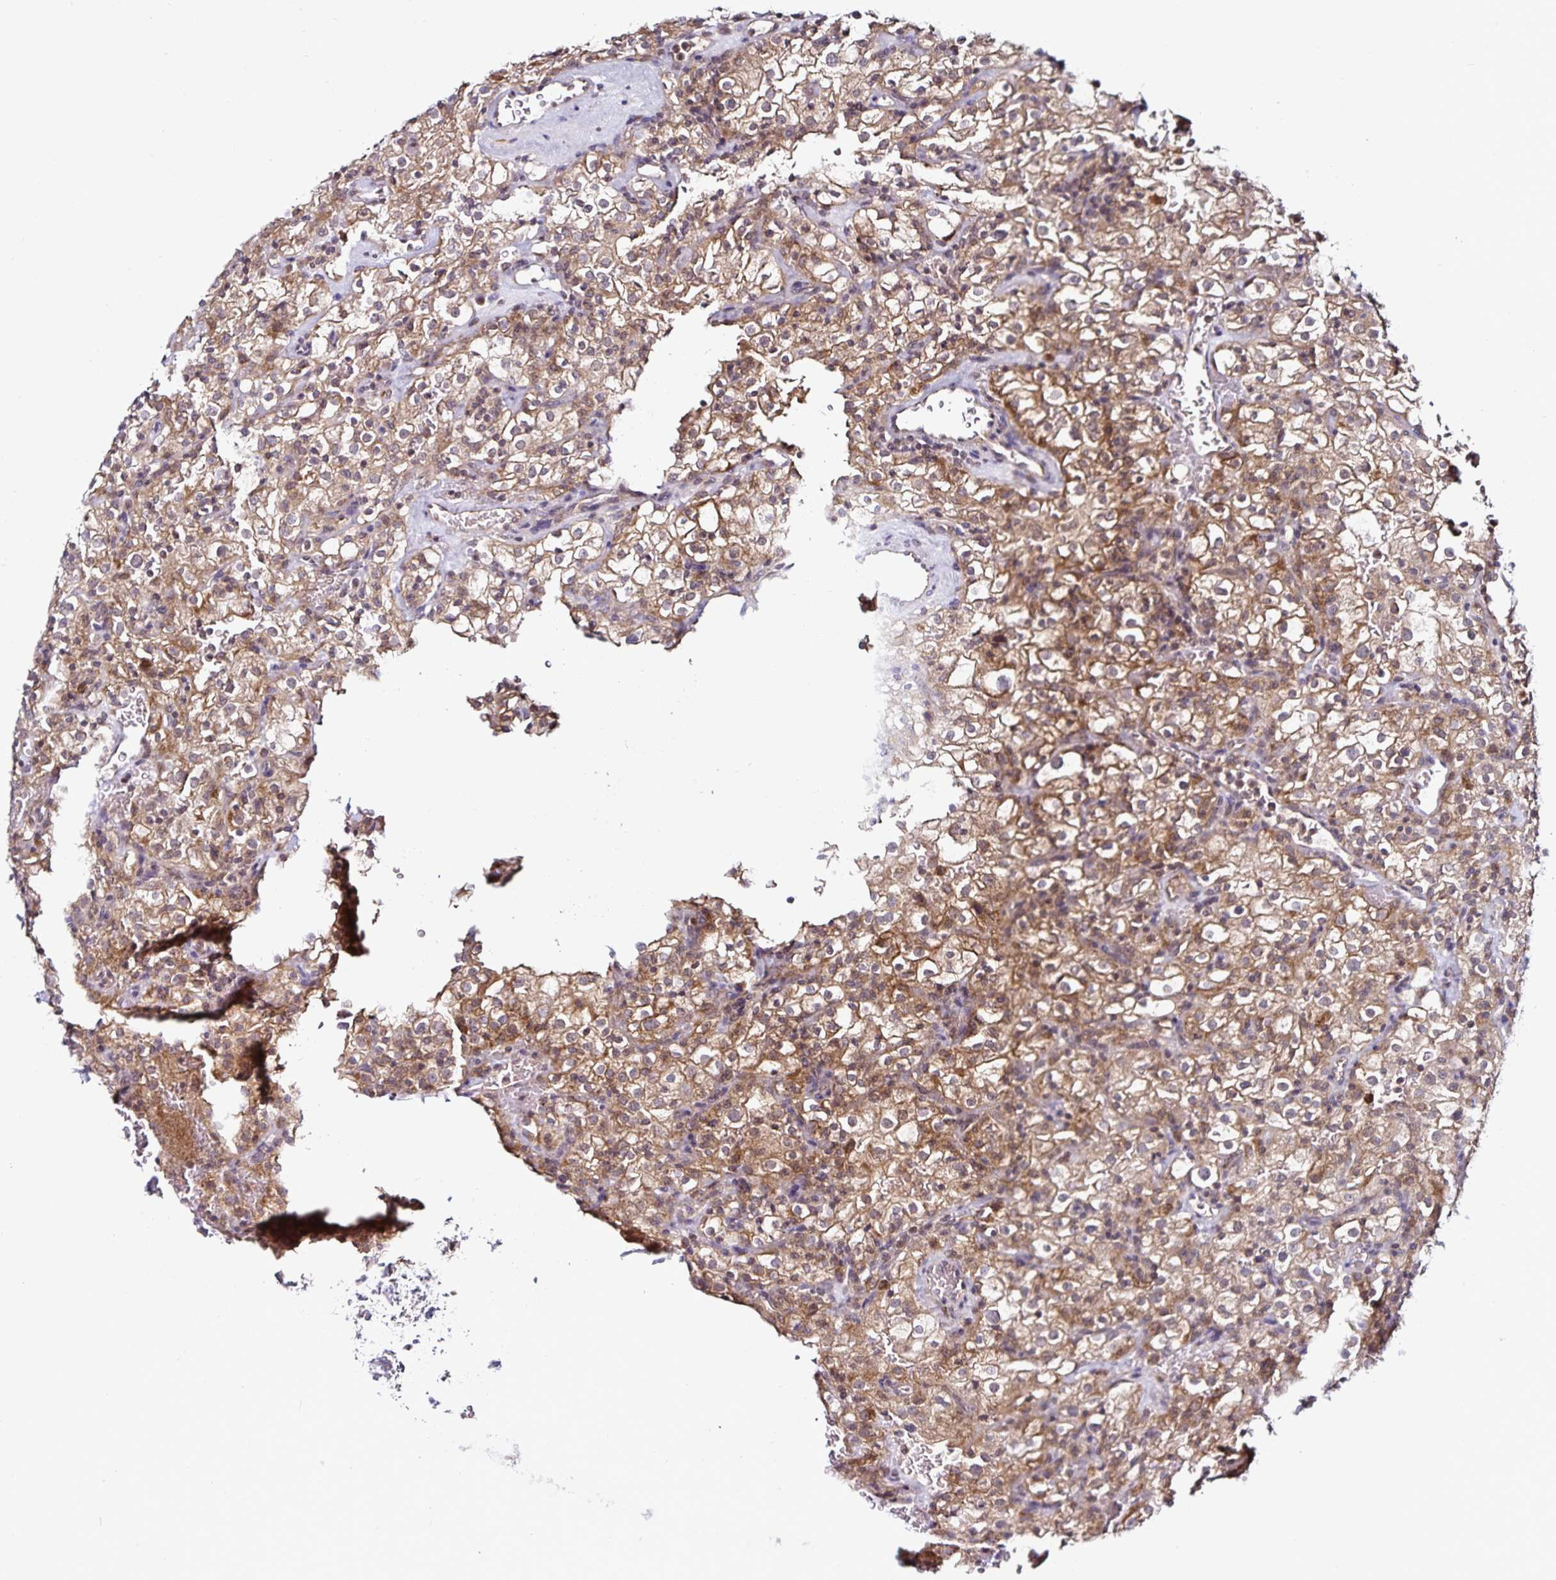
{"staining": {"intensity": "moderate", "quantity": ">75%", "location": "cytoplasmic/membranous"}, "tissue": "renal cancer", "cell_type": "Tumor cells", "image_type": "cancer", "snomed": [{"axis": "morphology", "description": "Adenocarcinoma, NOS"}, {"axis": "topography", "description": "Kidney"}], "caption": "Adenocarcinoma (renal) stained with a protein marker shows moderate staining in tumor cells.", "gene": "ACSL5", "patient": {"sex": "female", "age": 74}}